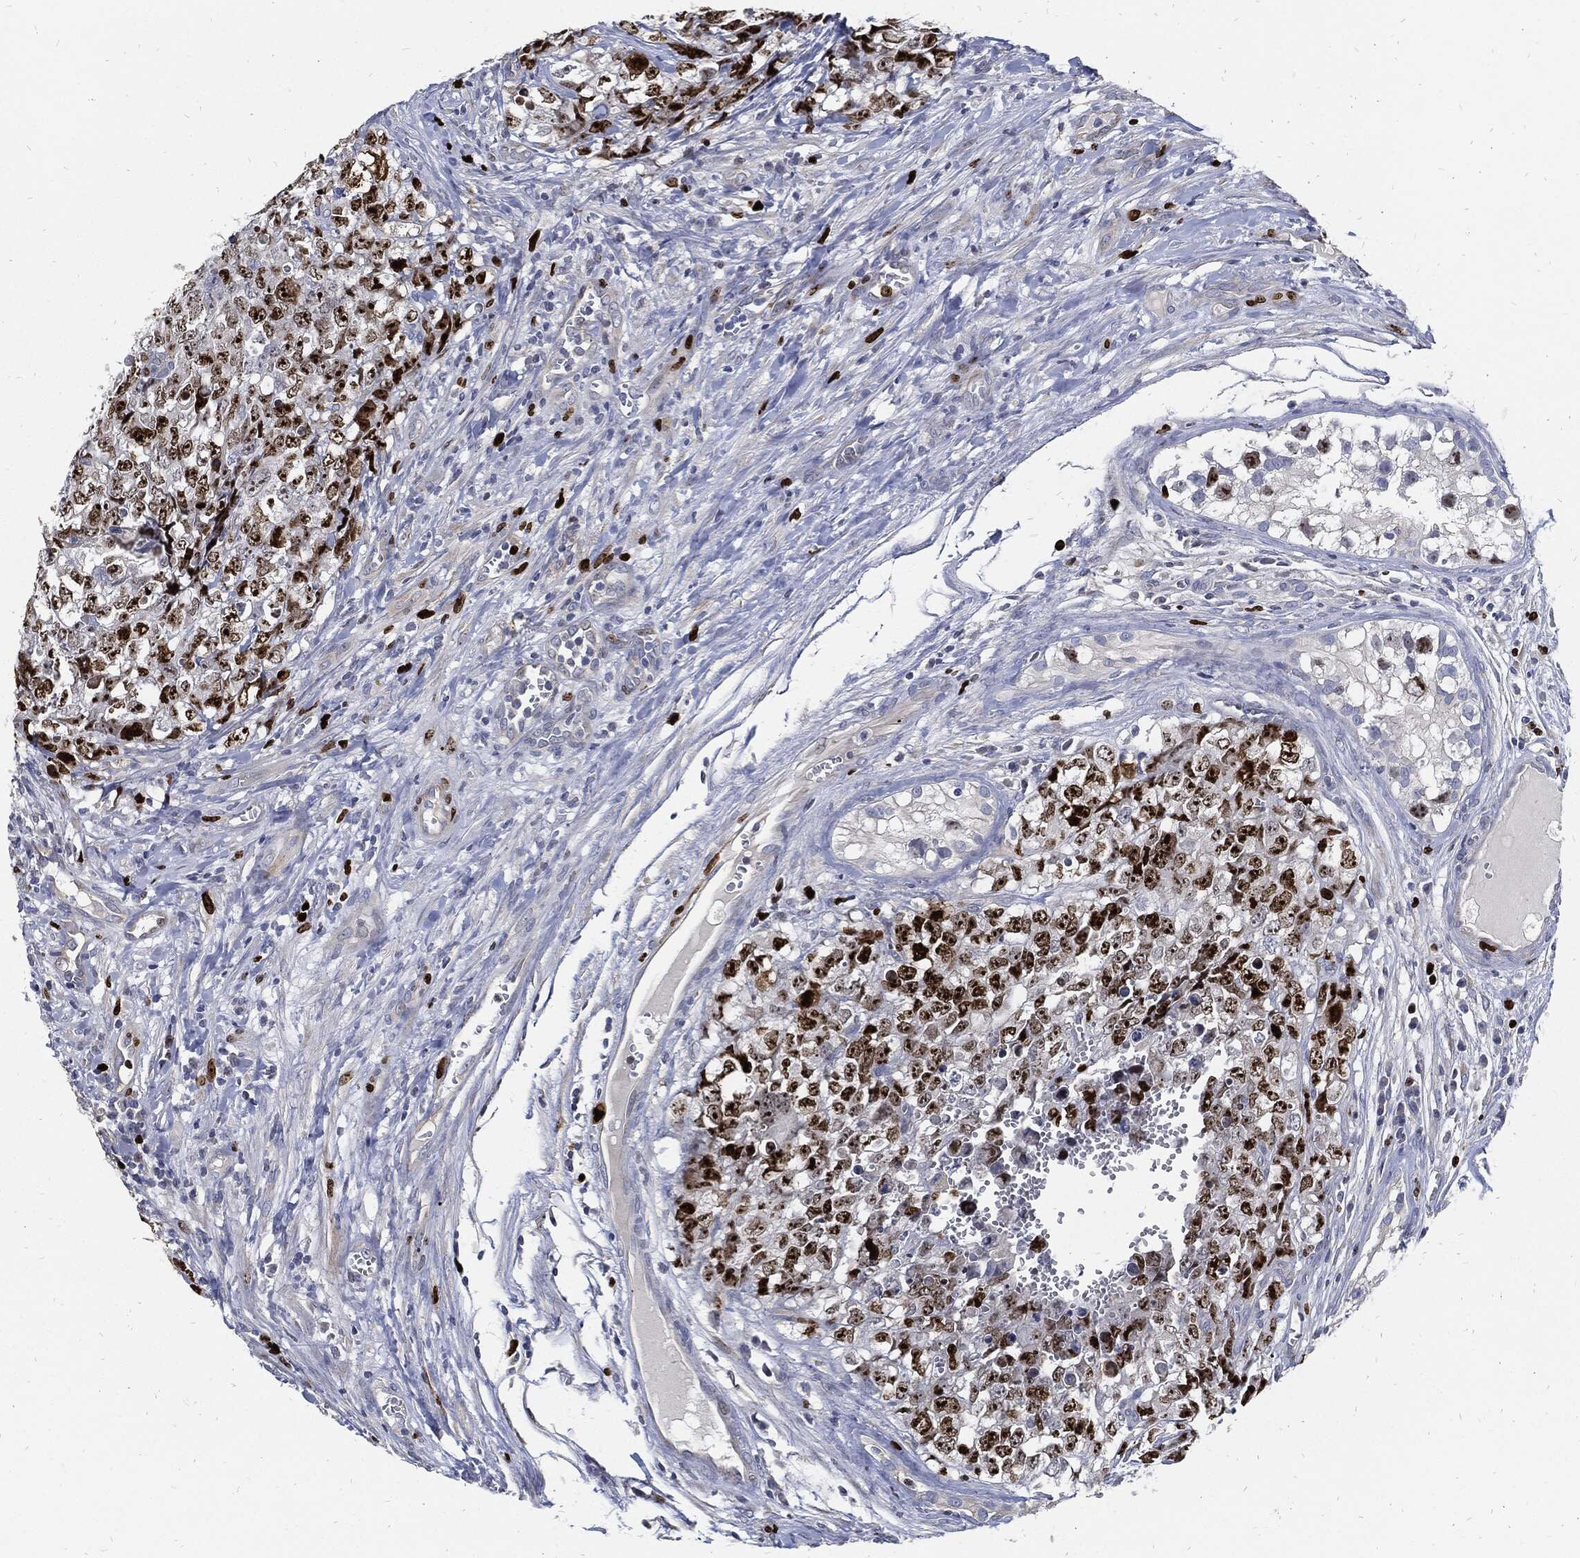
{"staining": {"intensity": "strong", "quantity": "25%-75%", "location": "nuclear"}, "tissue": "testis cancer", "cell_type": "Tumor cells", "image_type": "cancer", "snomed": [{"axis": "morphology", "description": "Carcinoma, Embryonal, NOS"}, {"axis": "topography", "description": "Testis"}], "caption": "This histopathology image exhibits immunohistochemistry (IHC) staining of testis embryonal carcinoma, with high strong nuclear expression in about 25%-75% of tumor cells.", "gene": "MKI67", "patient": {"sex": "male", "age": 23}}